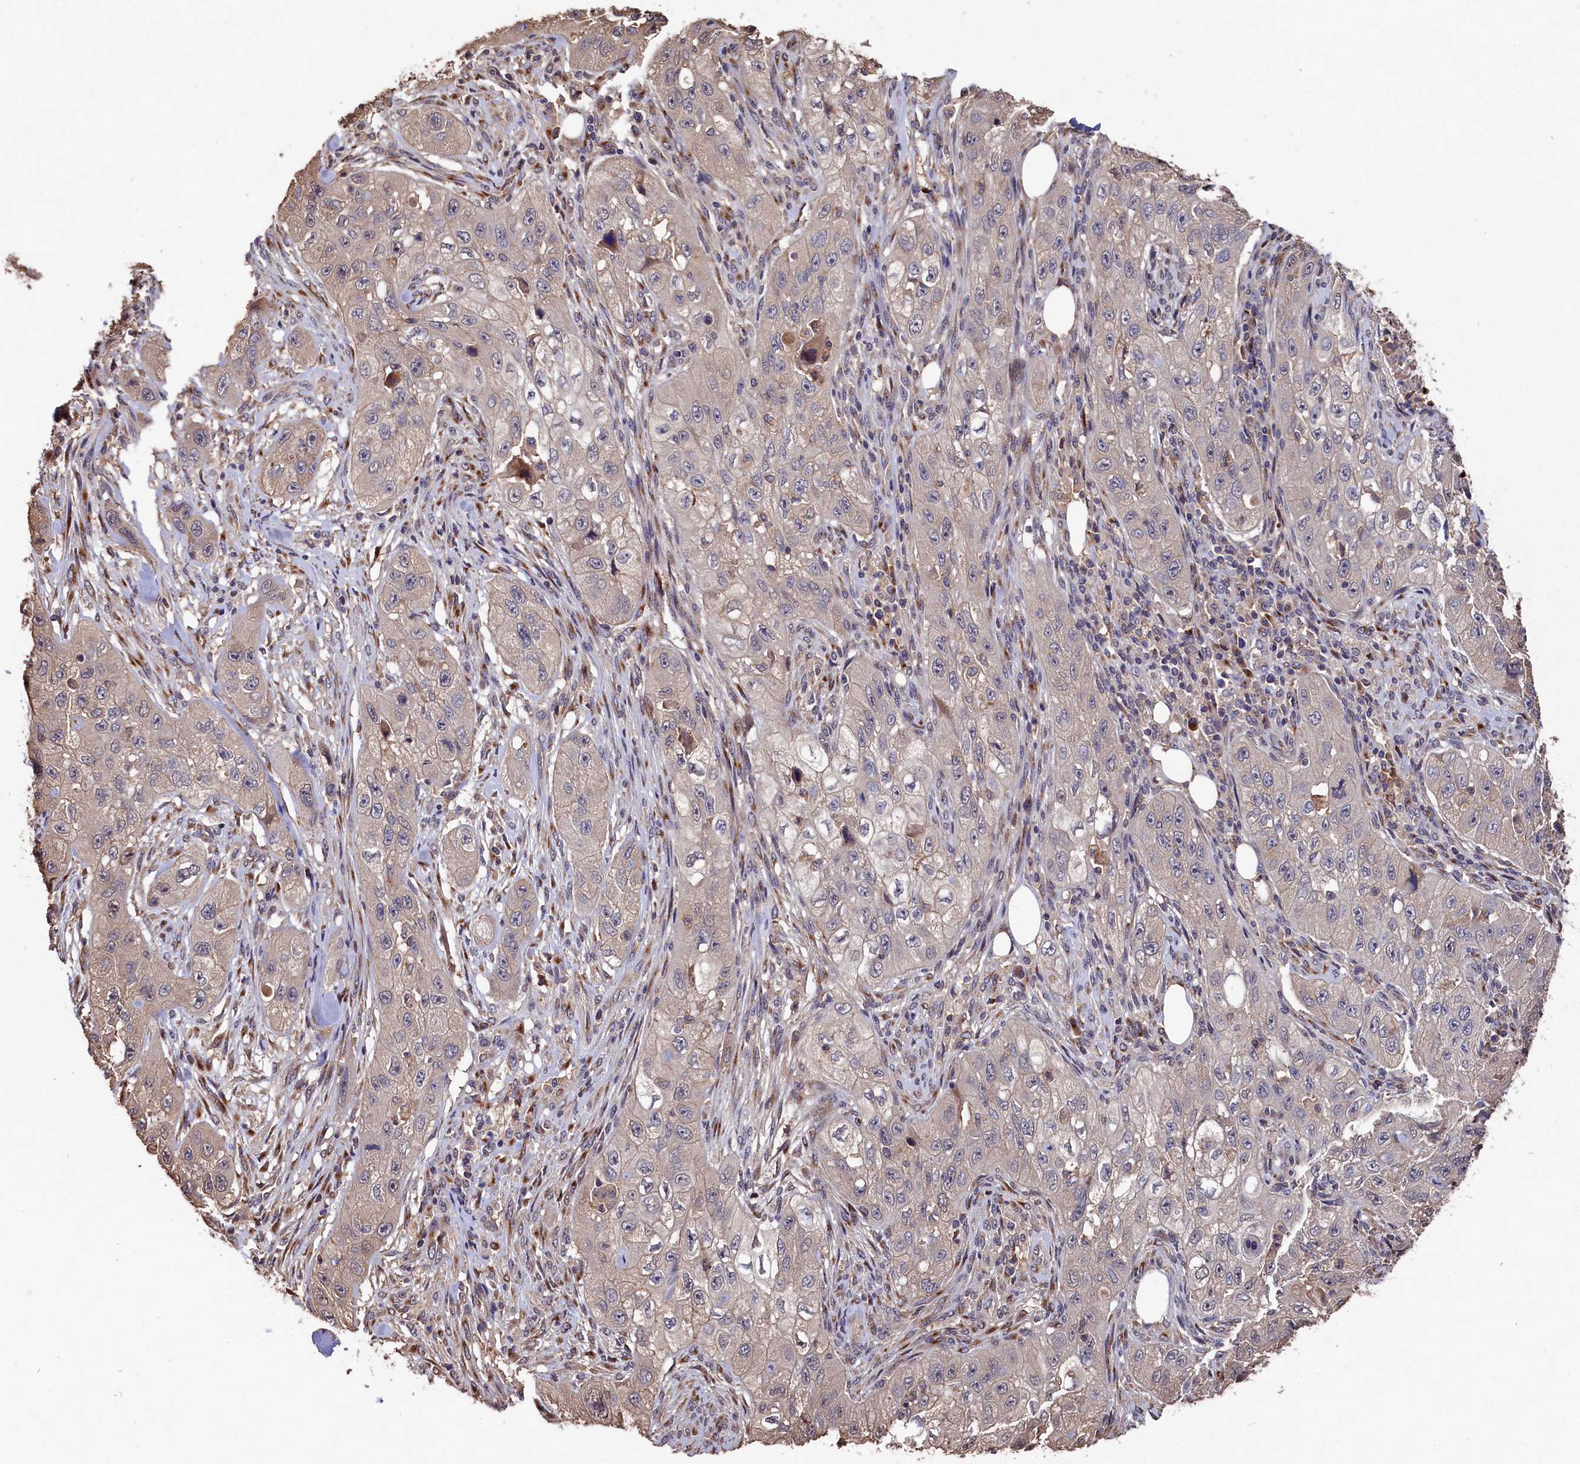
{"staining": {"intensity": "negative", "quantity": "none", "location": "none"}, "tissue": "skin cancer", "cell_type": "Tumor cells", "image_type": "cancer", "snomed": [{"axis": "morphology", "description": "Squamous cell carcinoma, NOS"}, {"axis": "topography", "description": "Skin"}, {"axis": "topography", "description": "Subcutis"}], "caption": "Skin squamous cell carcinoma was stained to show a protein in brown. There is no significant positivity in tumor cells.", "gene": "NAA60", "patient": {"sex": "male", "age": 73}}